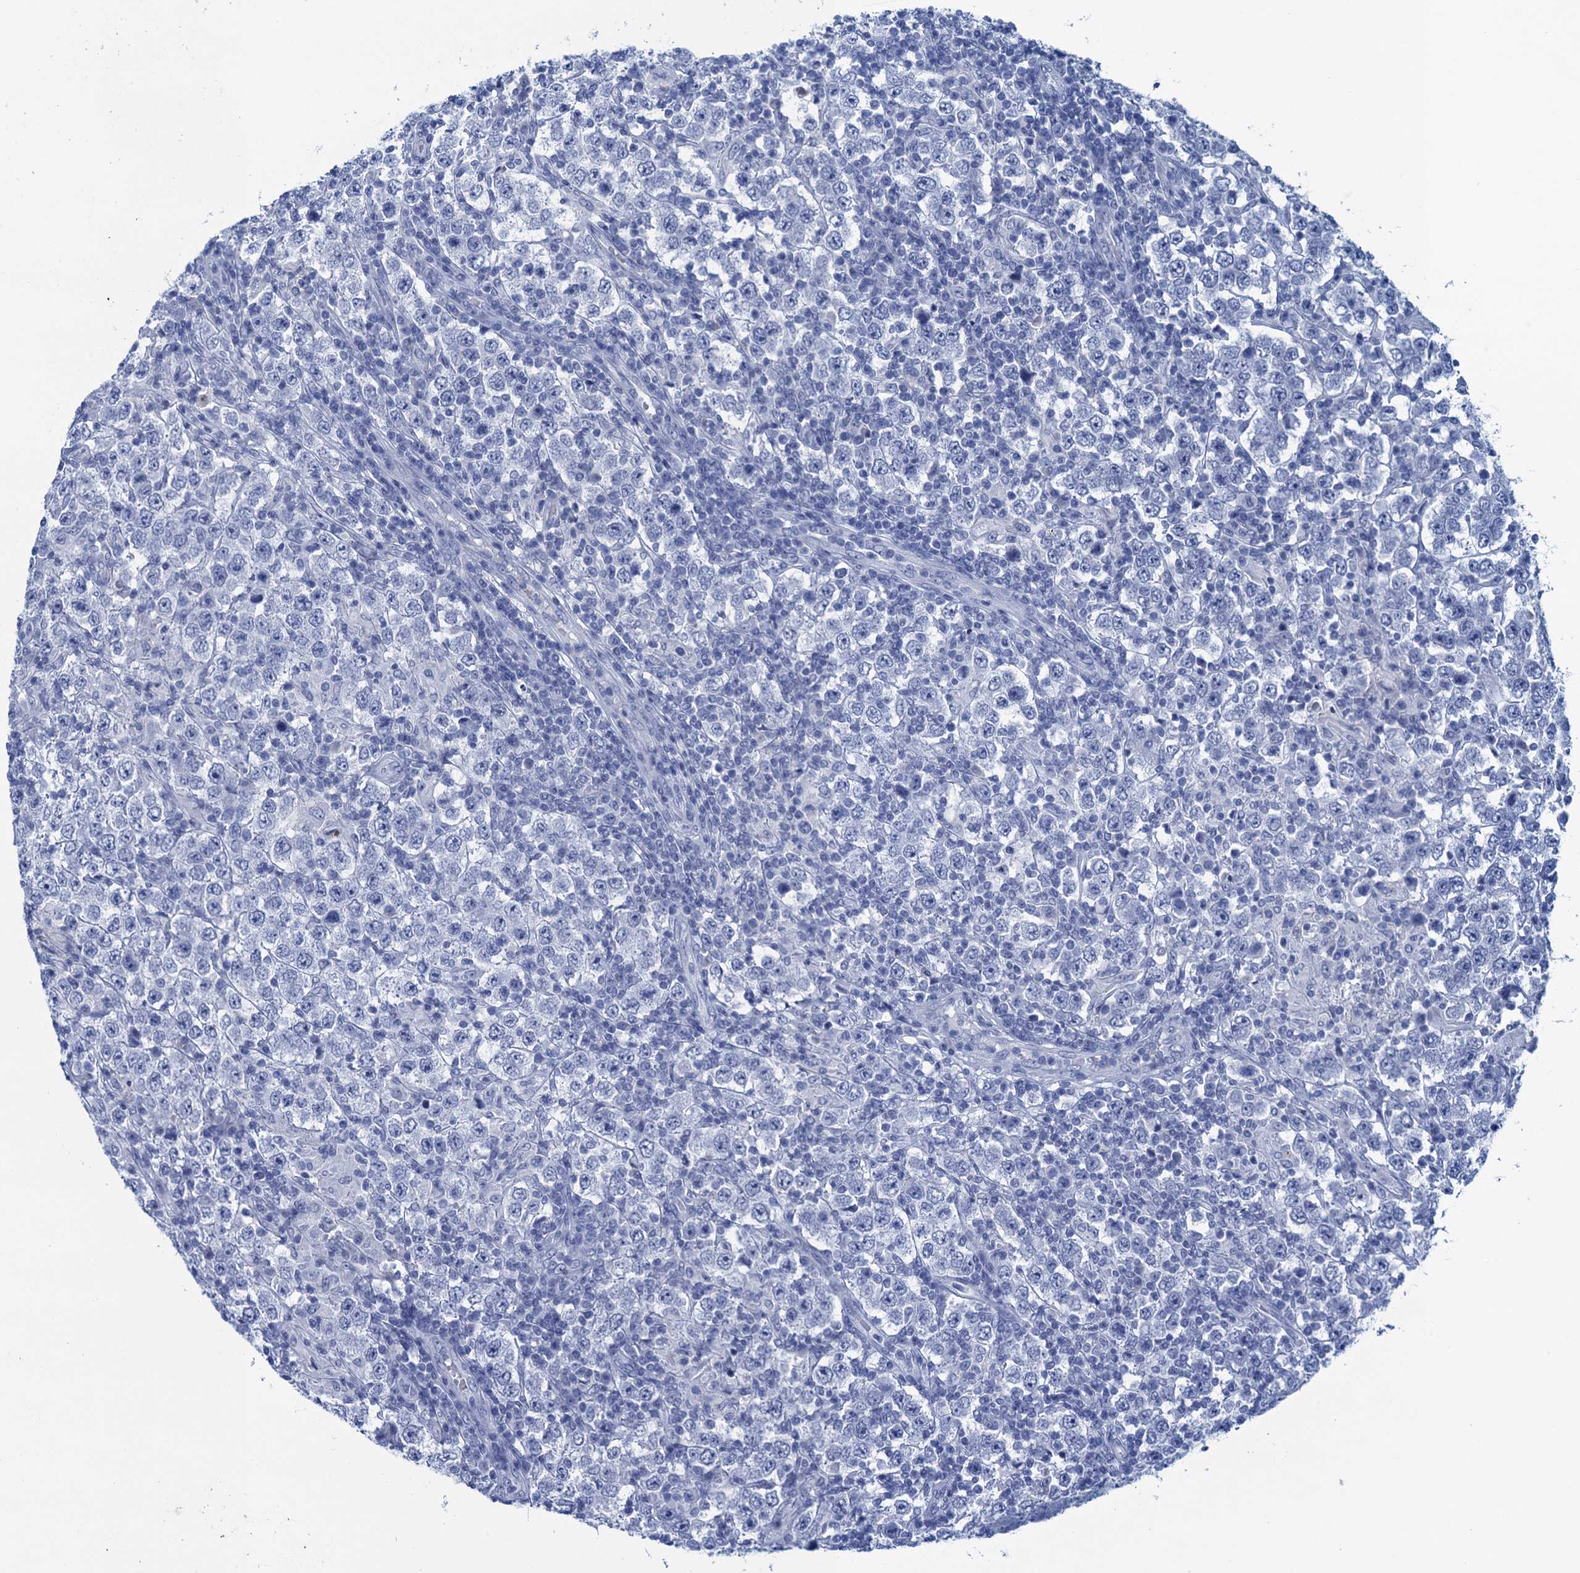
{"staining": {"intensity": "negative", "quantity": "none", "location": "none"}, "tissue": "testis cancer", "cell_type": "Tumor cells", "image_type": "cancer", "snomed": [{"axis": "morphology", "description": "Normal tissue, NOS"}, {"axis": "morphology", "description": "Urothelial carcinoma, High grade"}, {"axis": "morphology", "description": "Seminoma, NOS"}, {"axis": "morphology", "description": "Carcinoma, Embryonal, NOS"}, {"axis": "topography", "description": "Urinary bladder"}, {"axis": "topography", "description": "Testis"}], "caption": "Testis cancer (seminoma) was stained to show a protein in brown. There is no significant positivity in tumor cells.", "gene": "SCEL", "patient": {"sex": "male", "age": 41}}